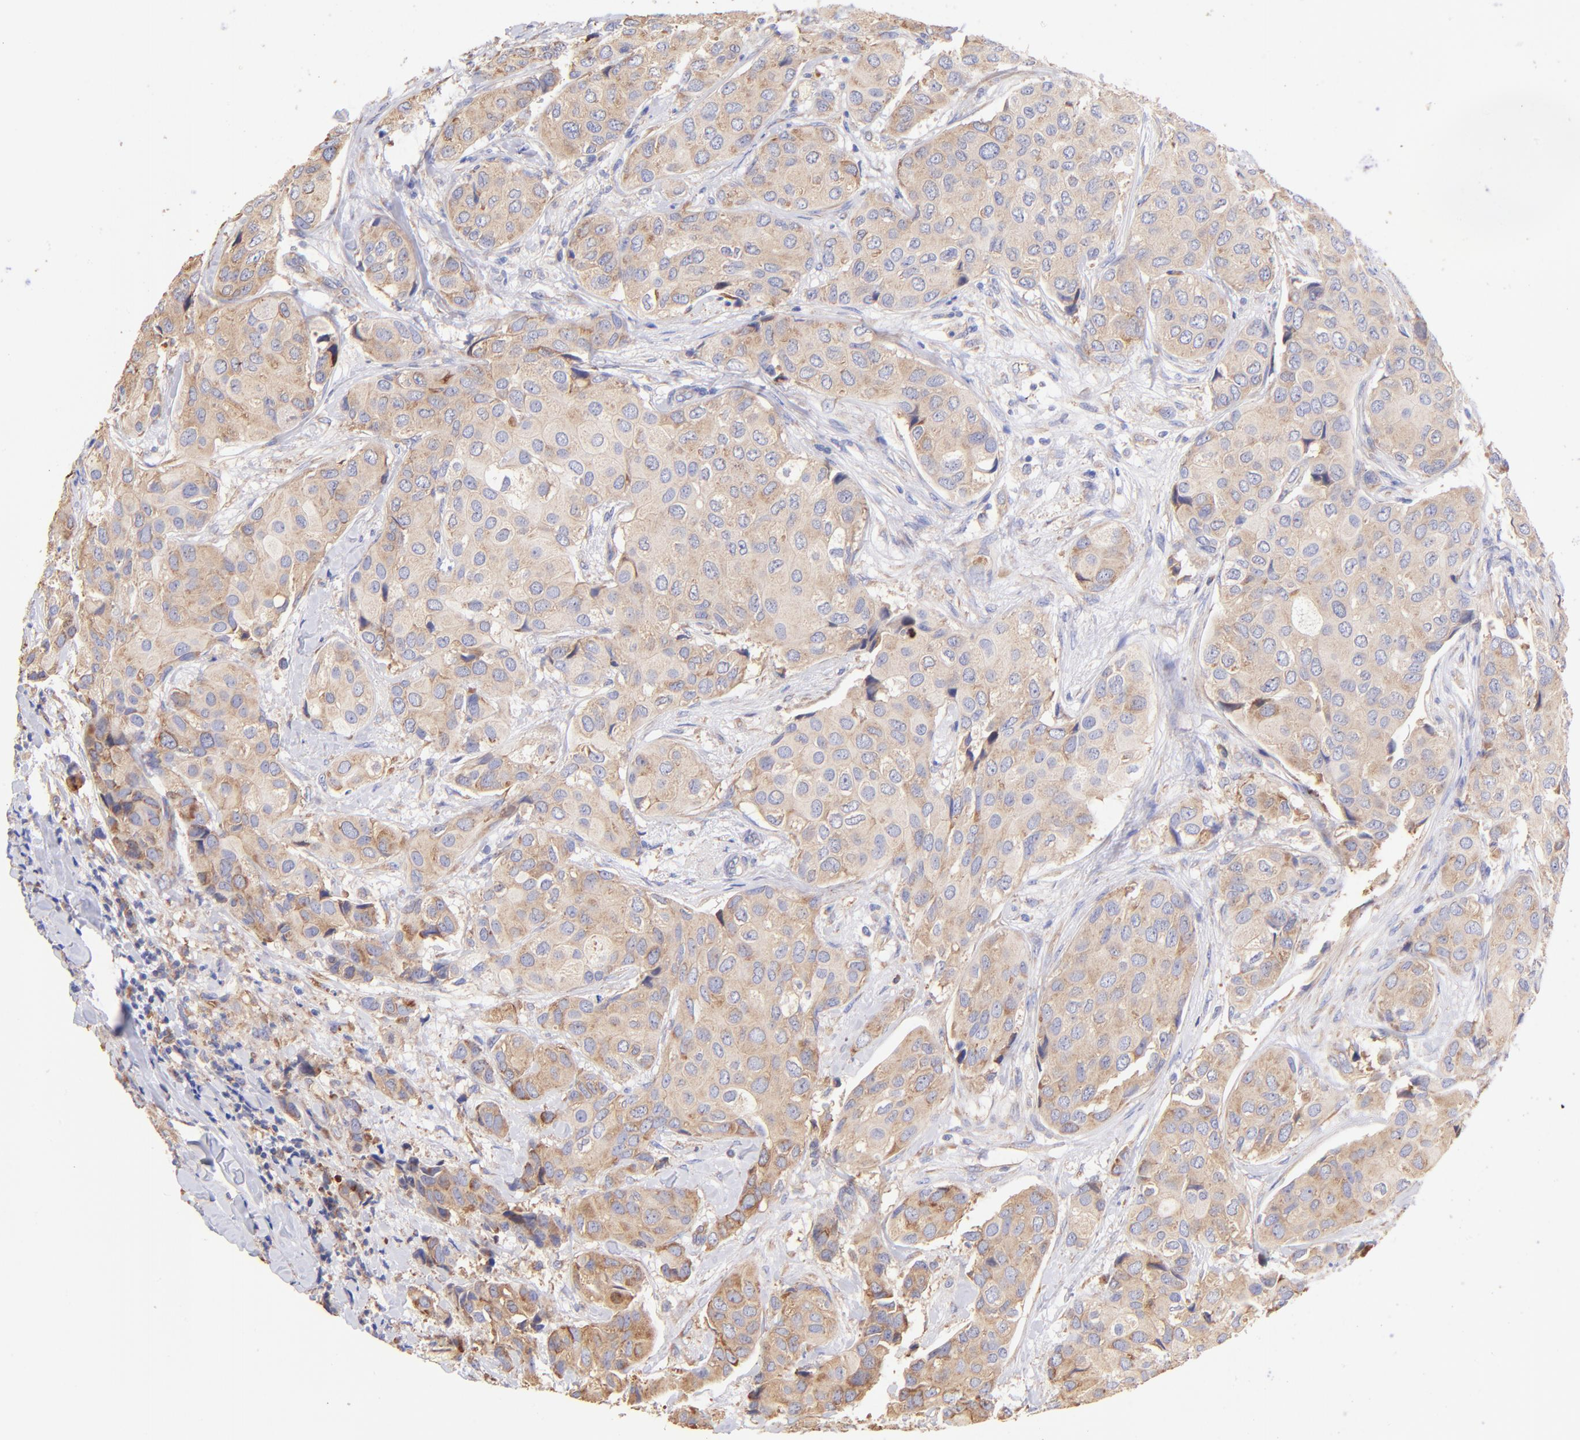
{"staining": {"intensity": "moderate", "quantity": ">75%", "location": "cytoplasmic/membranous"}, "tissue": "breast cancer", "cell_type": "Tumor cells", "image_type": "cancer", "snomed": [{"axis": "morphology", "description": "Duct carcinoma"}, {"axis": "topography", "description": "Breast"}], "caption": "Moderate cytoplasmic/membranous protein positivity is appreciated in approximately >75% of tumor cells in breast cancer.", "gene": "RPL30", "patient": {"sex": "female", "age": 68}}